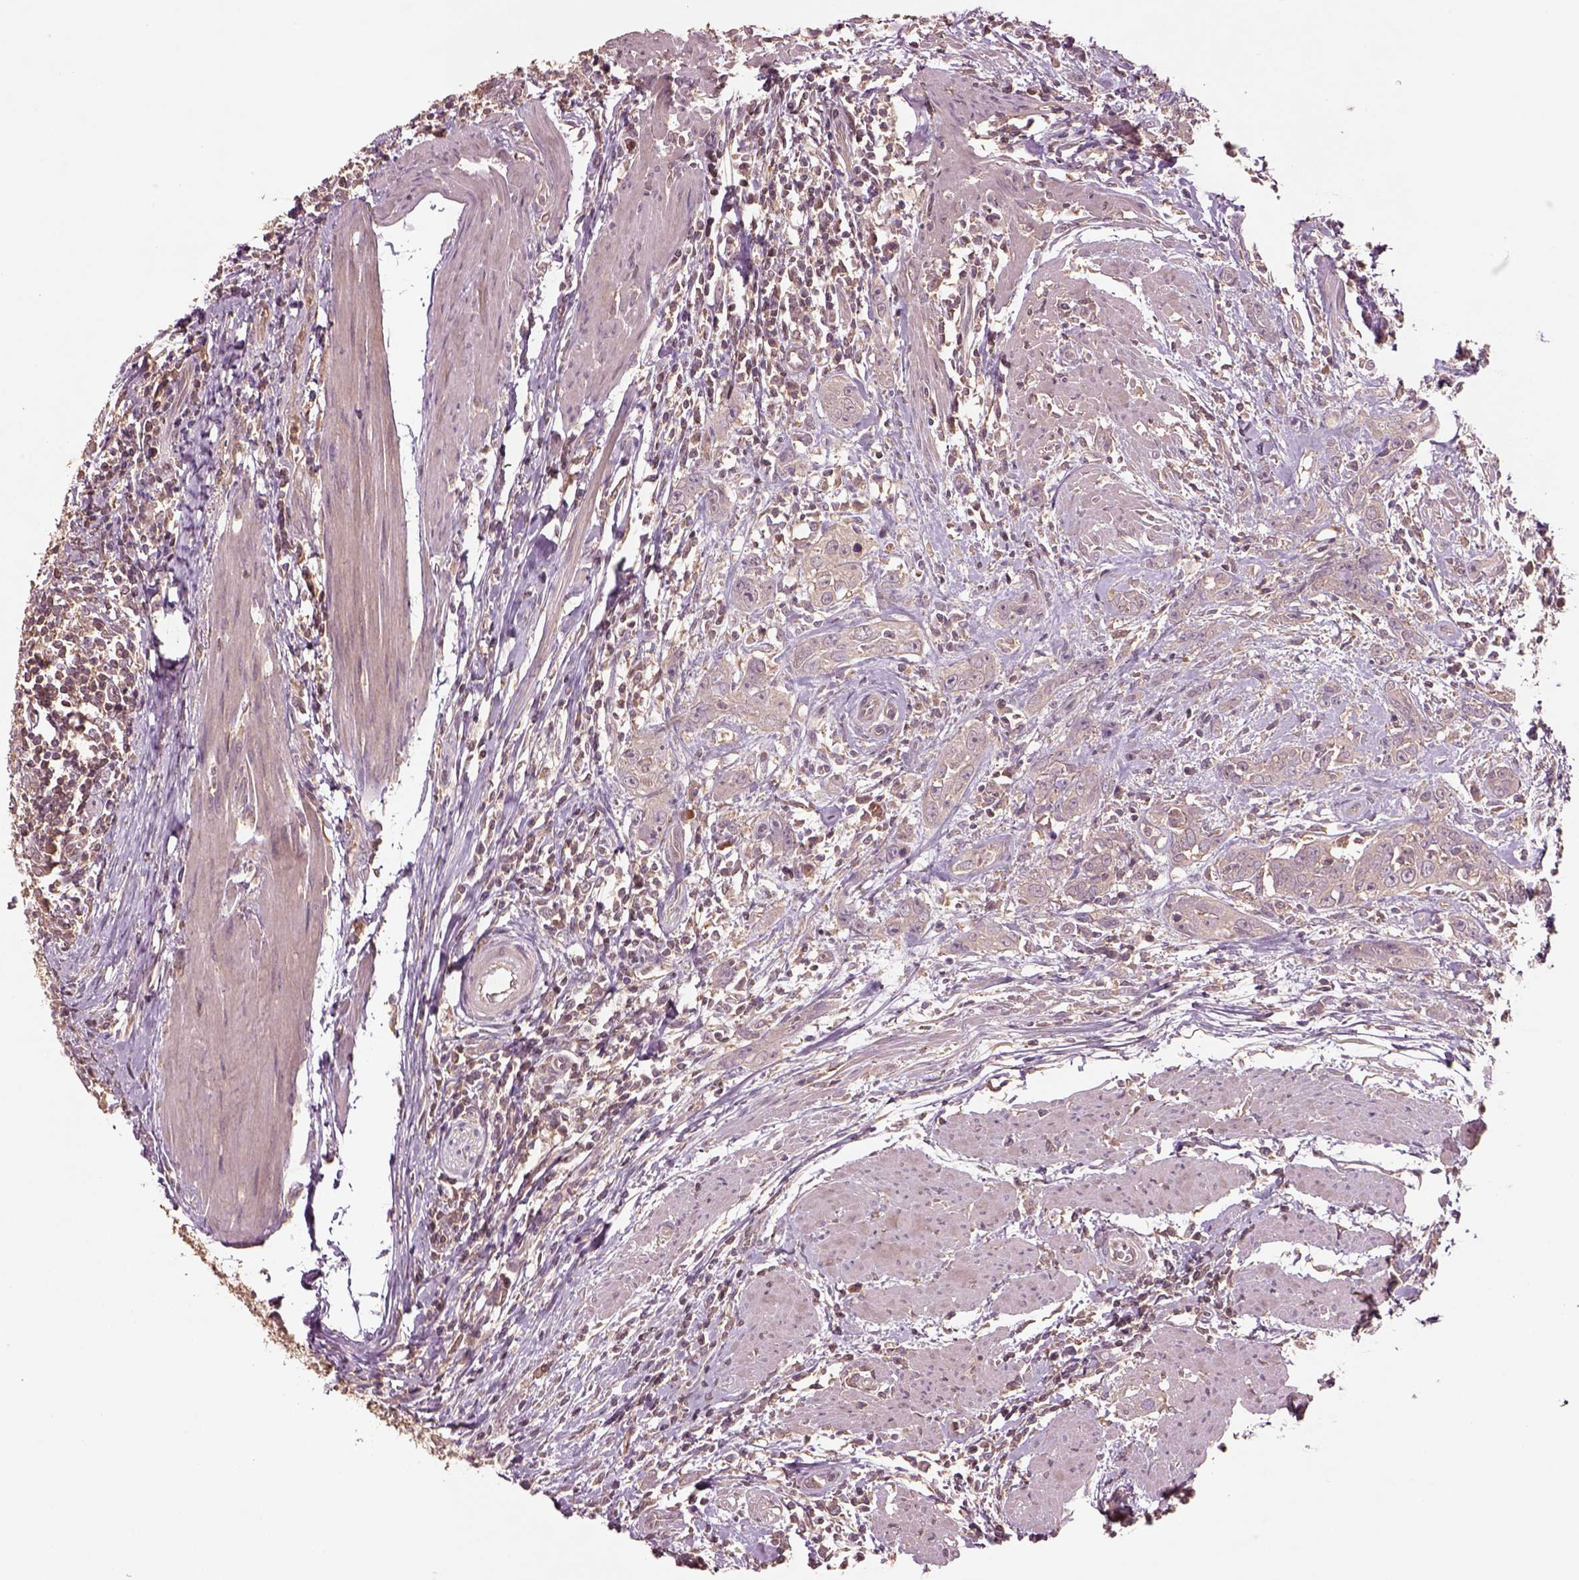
{"staining": {"intensity": "weak", "quantity": "<25%", "location": "cytoplasmic/membranous"}, "tissue": "urothelial cancer", "cell_type": "Tumor cells", "image_type": "cancer", "snomed": [{"axis": "morphology", "description": "Urothelial carcinoma, High grade"}, {"axis": "topography", "description": "Urinary bladder"}], "caption": "A high-resolution photomicrograph shows IHC staining of urothelial cancer, which demonstrates no significant positivity in tumor cells. (DAB (3,3'-diaminobenzidine) IHC, high magnification).", "gene": "TRADD", "patient": {"sex": "male", "age": 83}}